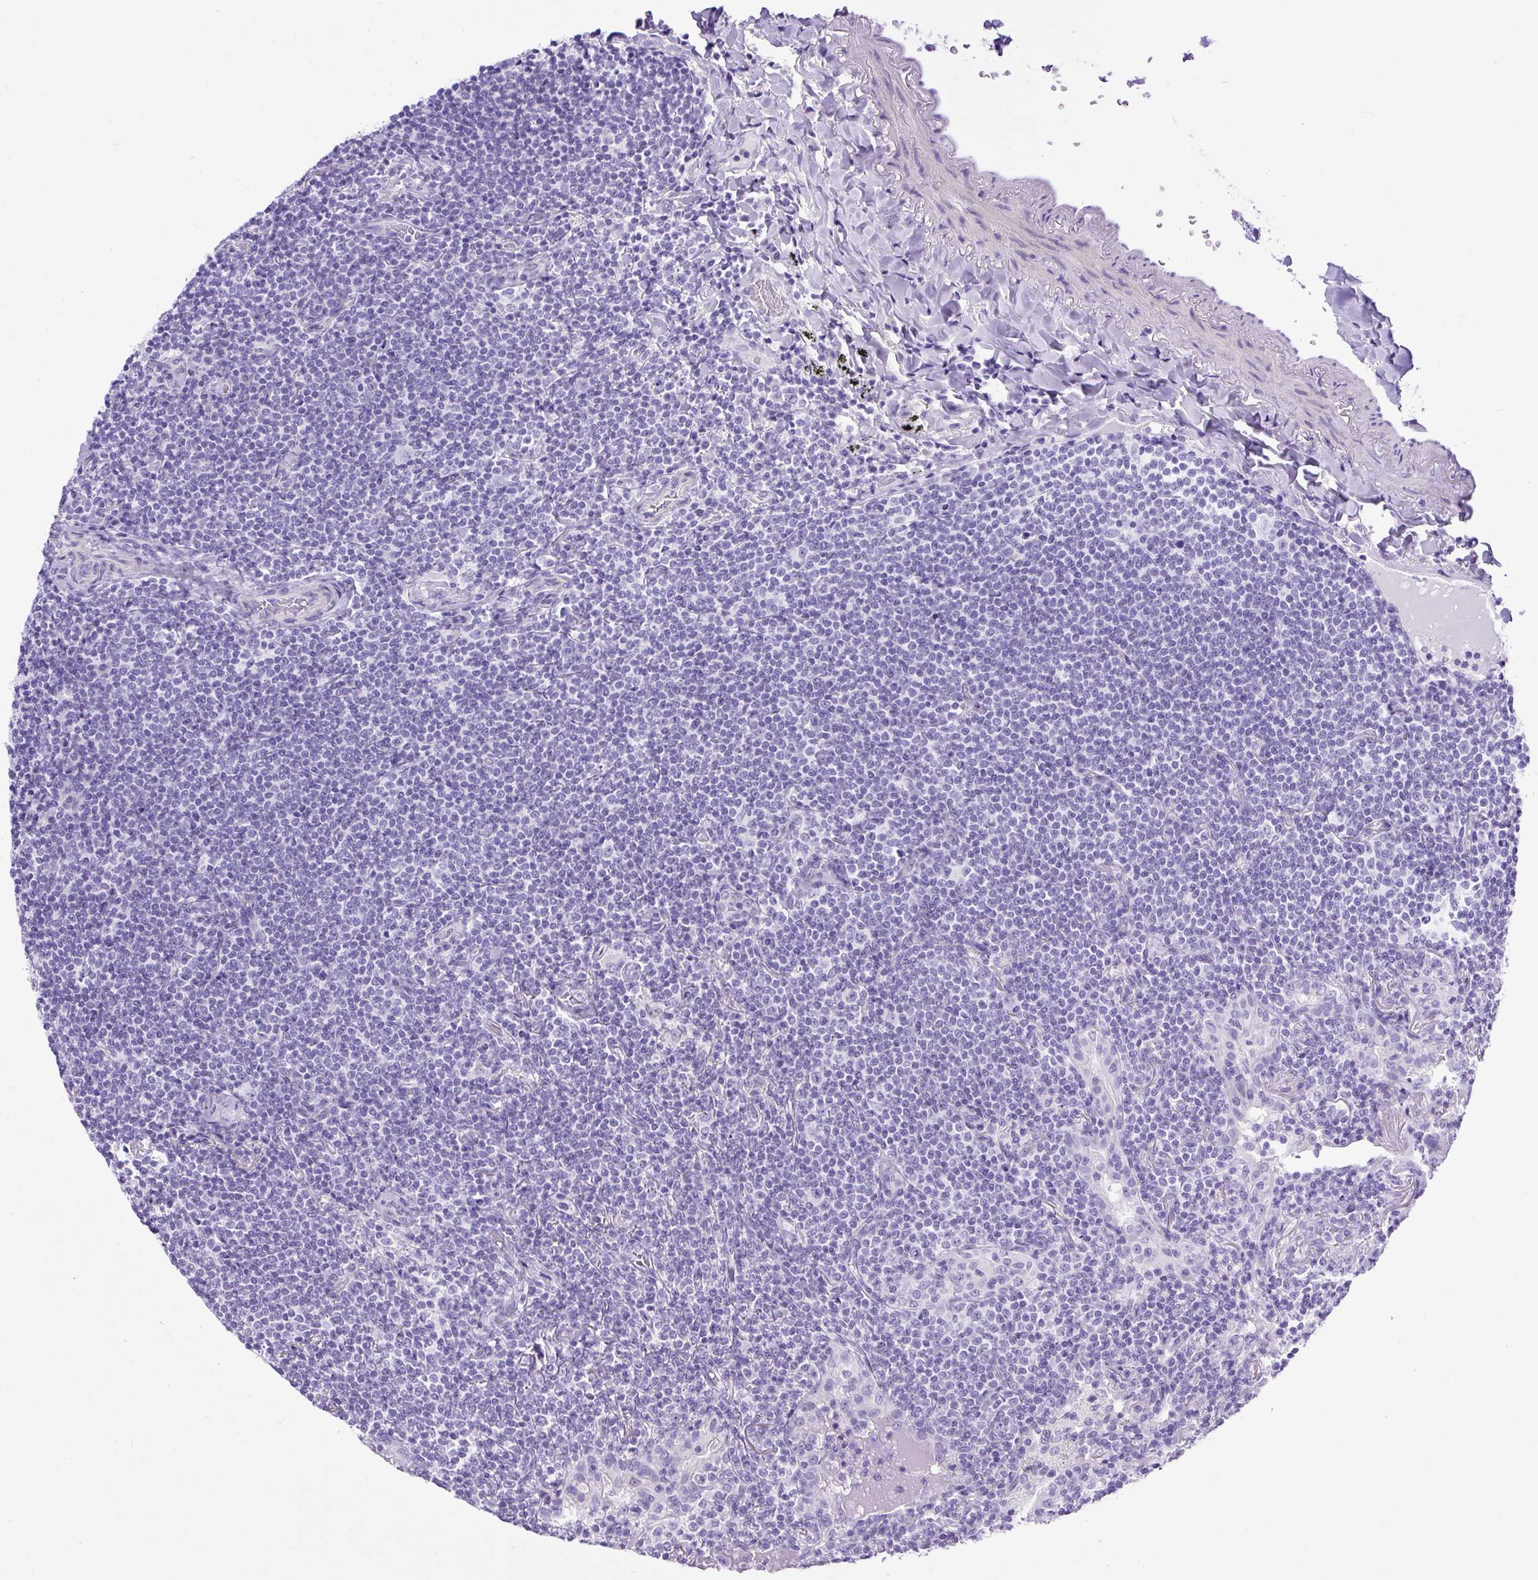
{"staining": {"intensity": "negative", "quantity": "none", "location": "none"}, "tissue": "lymphoma", "cell_type": "Tumor cells", "image_type": "cancer", "snomed": [{"axis": "morphology", "description": "Malignant lymphoma, non-Hodgkin's type, Low grade"}, {"axis": "topography", "description": "Lung"}], "caption": "The micrograph shows no staining of tumor cells in malignant lymphoma, non-Hodgkin's type (low-grade).", "gene": "UPP1", "patient": {"sex": "female", "age": 71}}